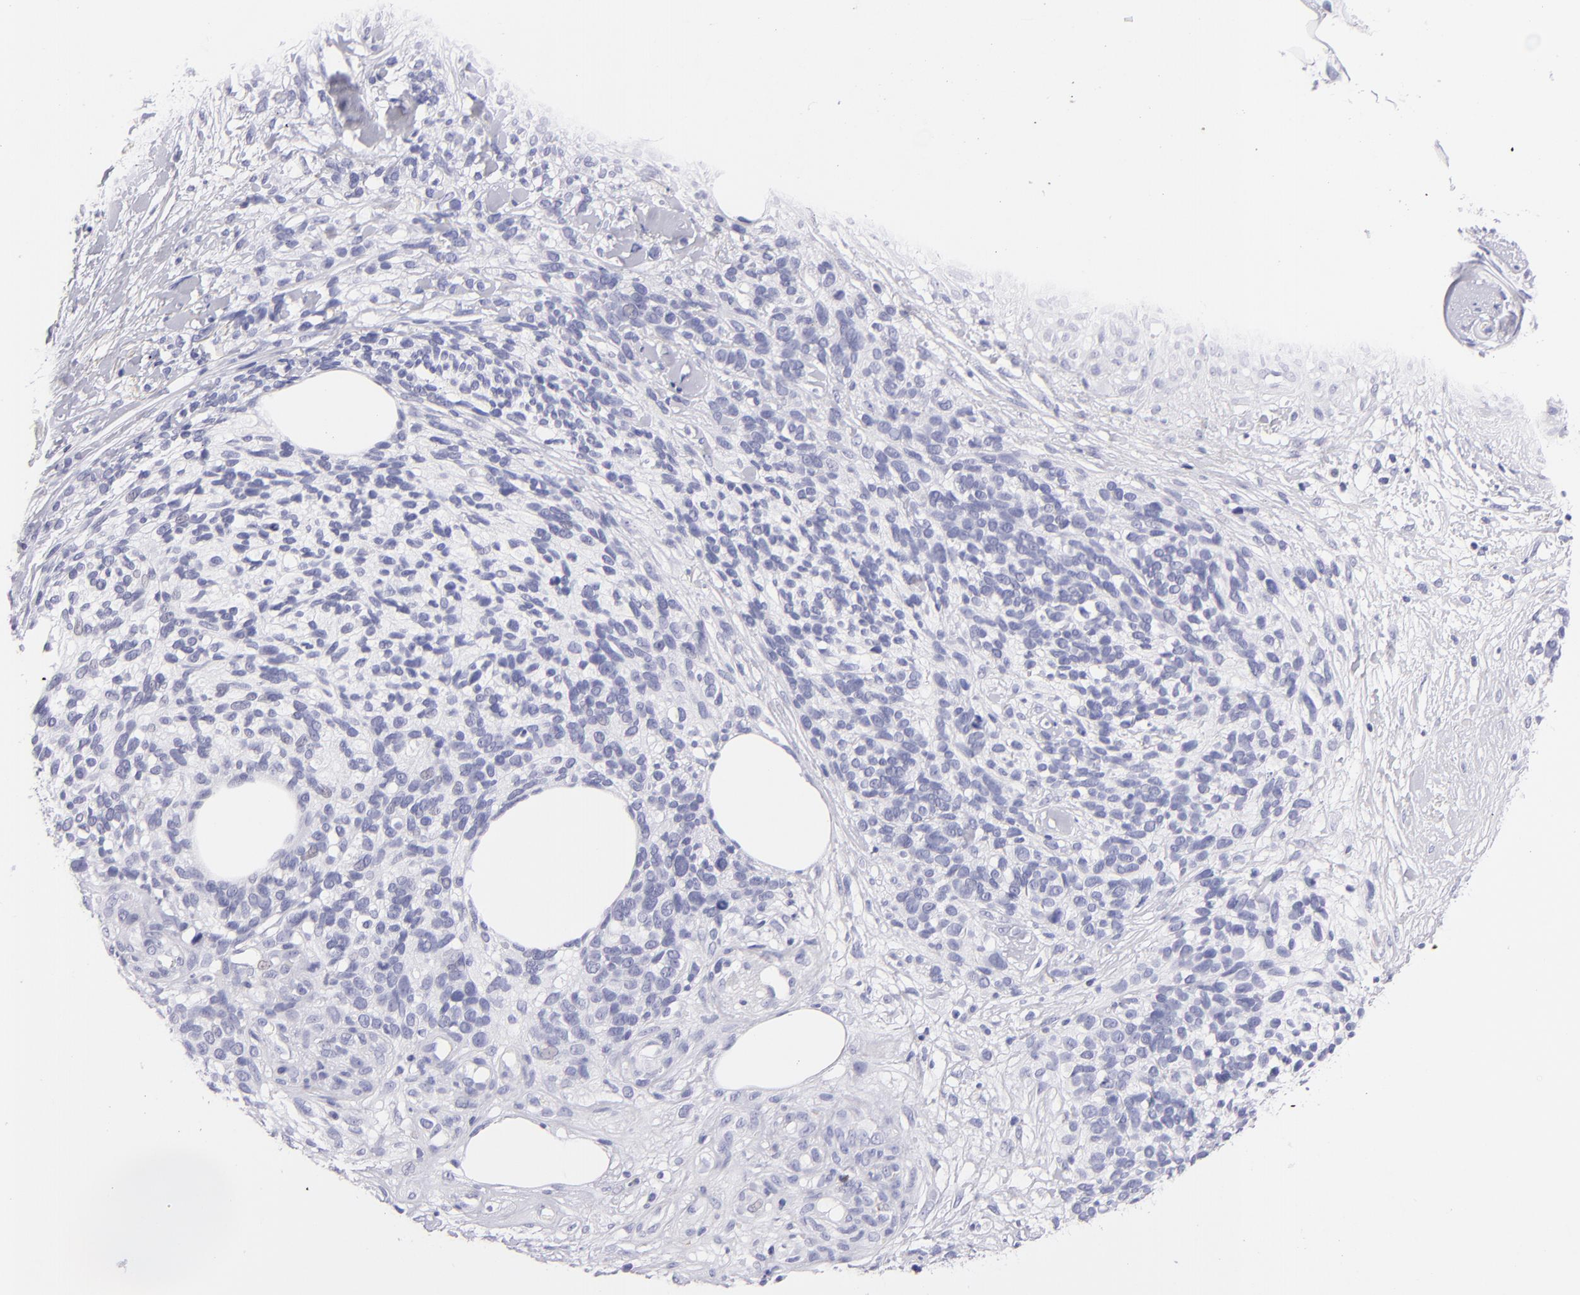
{"staining": {"intensity": "negative", "quantity": "none", "location": "none"}, "tissue": "melanoma", "cell_type": "Tumor cells", "image_type": "cancer", "snomed": [{"axis": "morphology", "description": "Malignant melanoma, NOS"}, {"axis": "topography", "description": "Skin"}], "caption": "Melanoma was stained to show a protein in brown. There is no significant staining in tumor cells. The staining is performed using DAB brown chromogen with nuclei counter-stained in using hematoxylin.", "gene": "PRF1", "patient": {"sex": "female", "age": 85}}